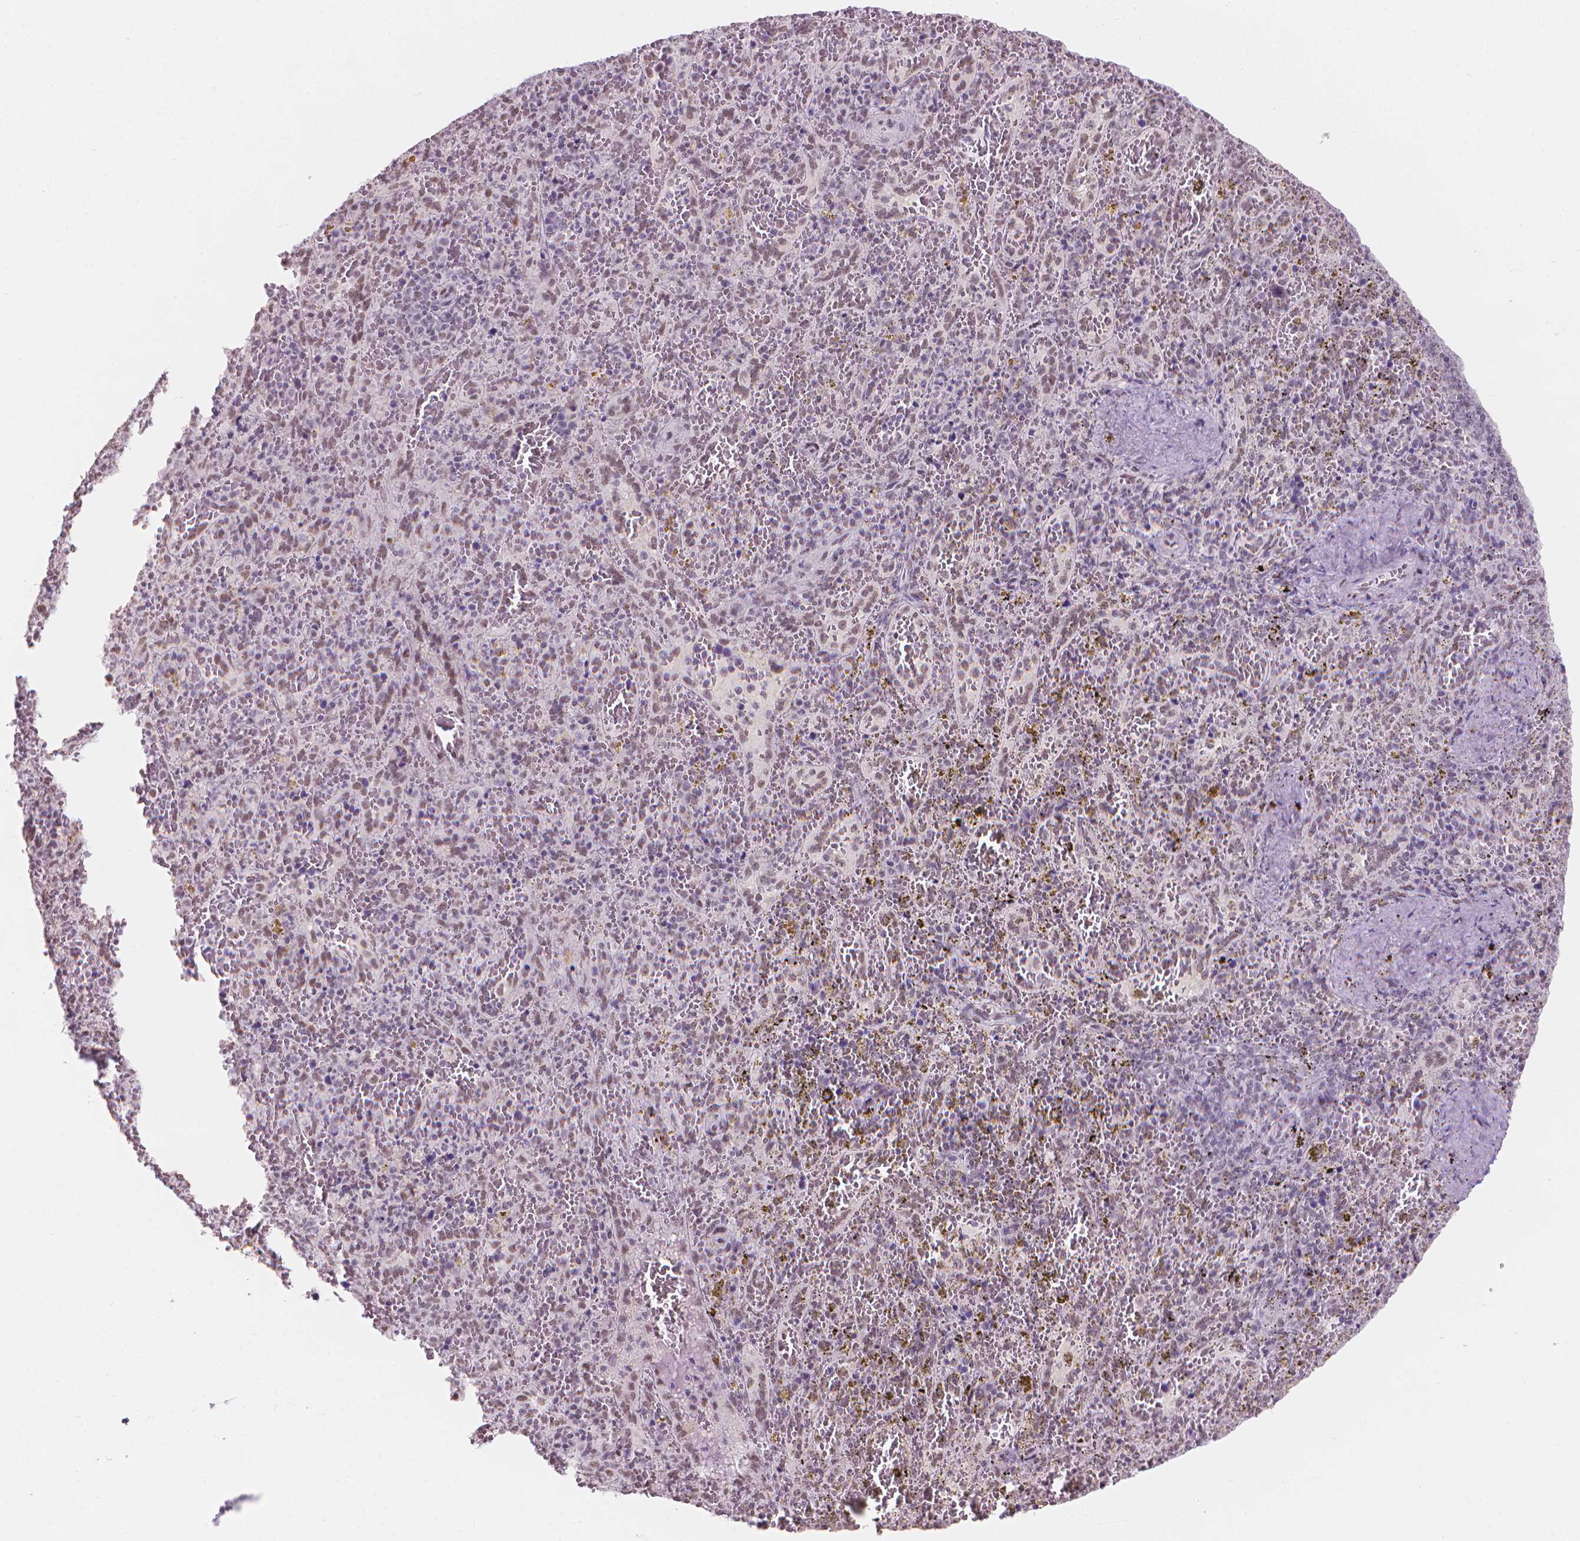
{"staining": {"intensity": "negative", "quantity": "none", "location": "none"}, "tissue": "spleen", "cell_type": "Cells in red pulp", "image_type": "normal", "snomed": [{"axis": "morphology", "description": "Normal tissue, NOS"}, {"axis": "topography", "description": "Spleen"}], "caption": "Immunohistochemical staining of unremarkable spleen reveals no significant expression in cells in red pulp. Nuclei are stained in blue.", "gene": "PIAS2", "patient": {"sex": "female", "age": 50}}